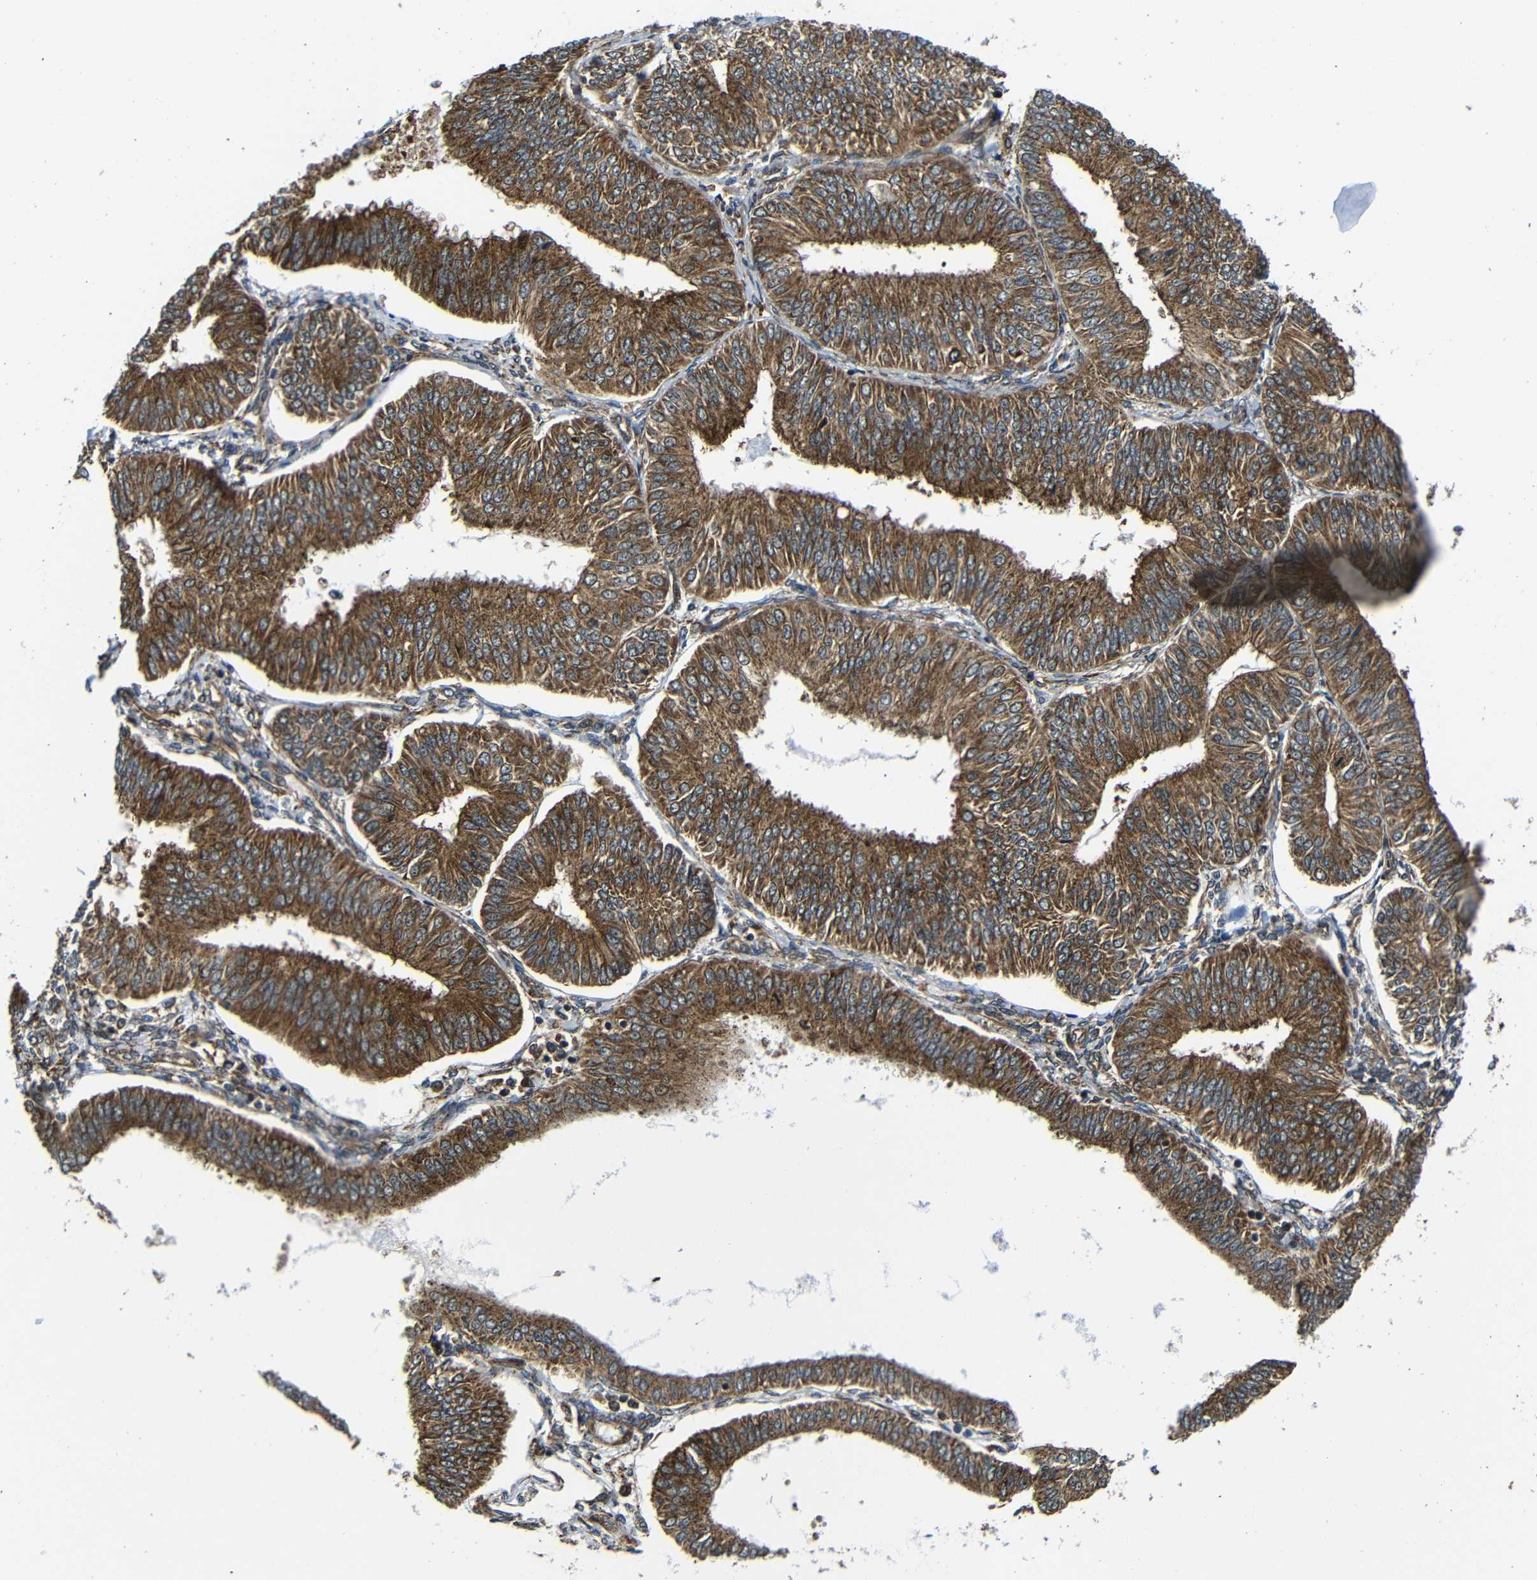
{"staining": {"intensity": "strong", "quantity": ">75%", "location": "cytoplasmic/membranous"}, "tissue": "endometrial cancer", "cell_type": "Tumor cells", "image_type": "cancer", "snomed": [{"axis": "morphology", "description": "Adenocarcinoma, NOS"}, {"axis": "topography", "description": "Endometrium"}], "caption": "This is a micrograph of IHC staining of endometrial cancer, which shows strong positivity in the cytoplasmic/membranous of tumor cells.", "gene": "ABCE1", "patient": {"sex": "female", "age": 58}}